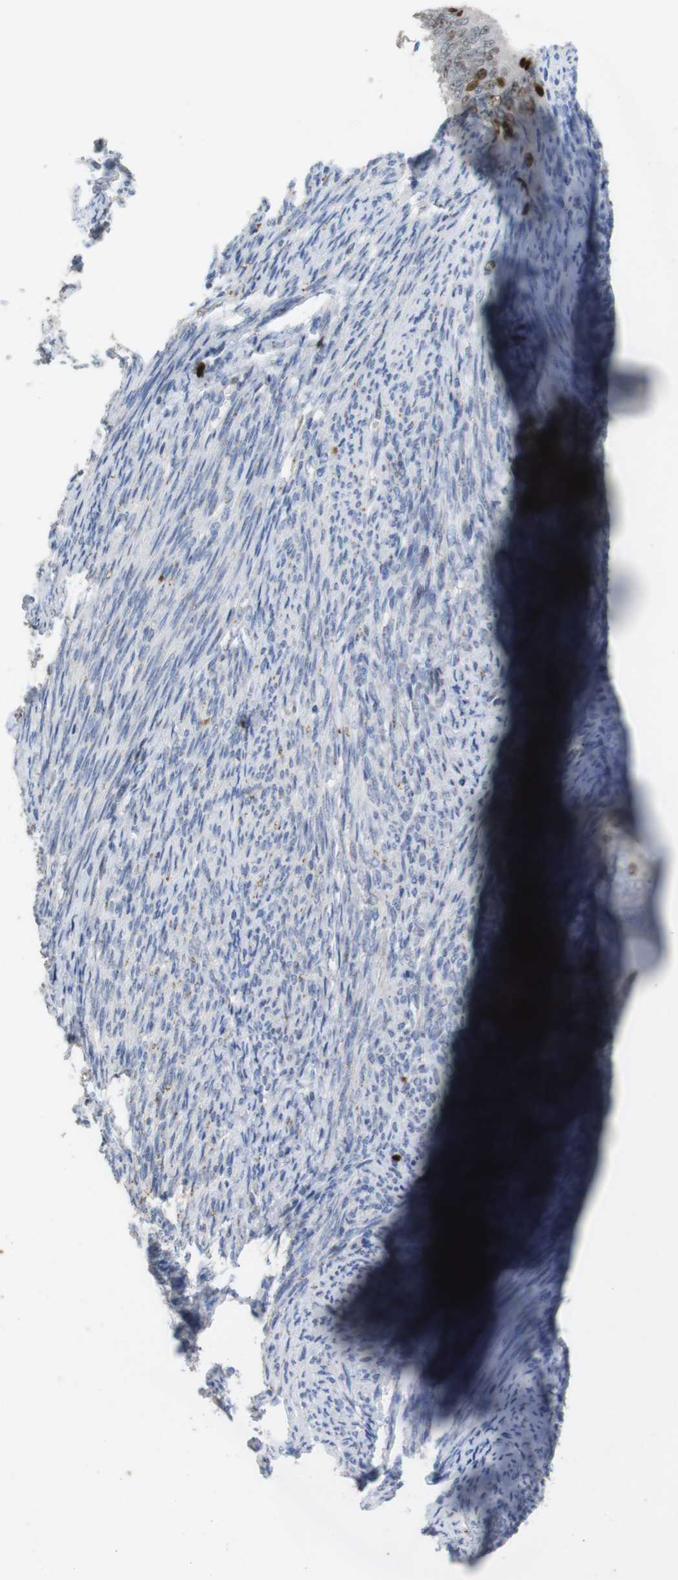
{"staining": {"intensity": "strong", "quantity": "<25%", "location": "nuclear"}, "tissue": "endometrial cancer", "cell_type": "Tumor cells", "image_type": "cancer", "snomed": [{"axis": "morphology", "description": "Adenocarcinoma, NOS"}, {"axis": "topography", "description": "Endometrium"}], "caption": "Immunohistochemical staining of endometrial cancer reveals medium levels of strong nuclear protein staining in about <25% of tumor cells.", "gene": "KPNA2", "patient": {"sex": "female", "age": 63}}